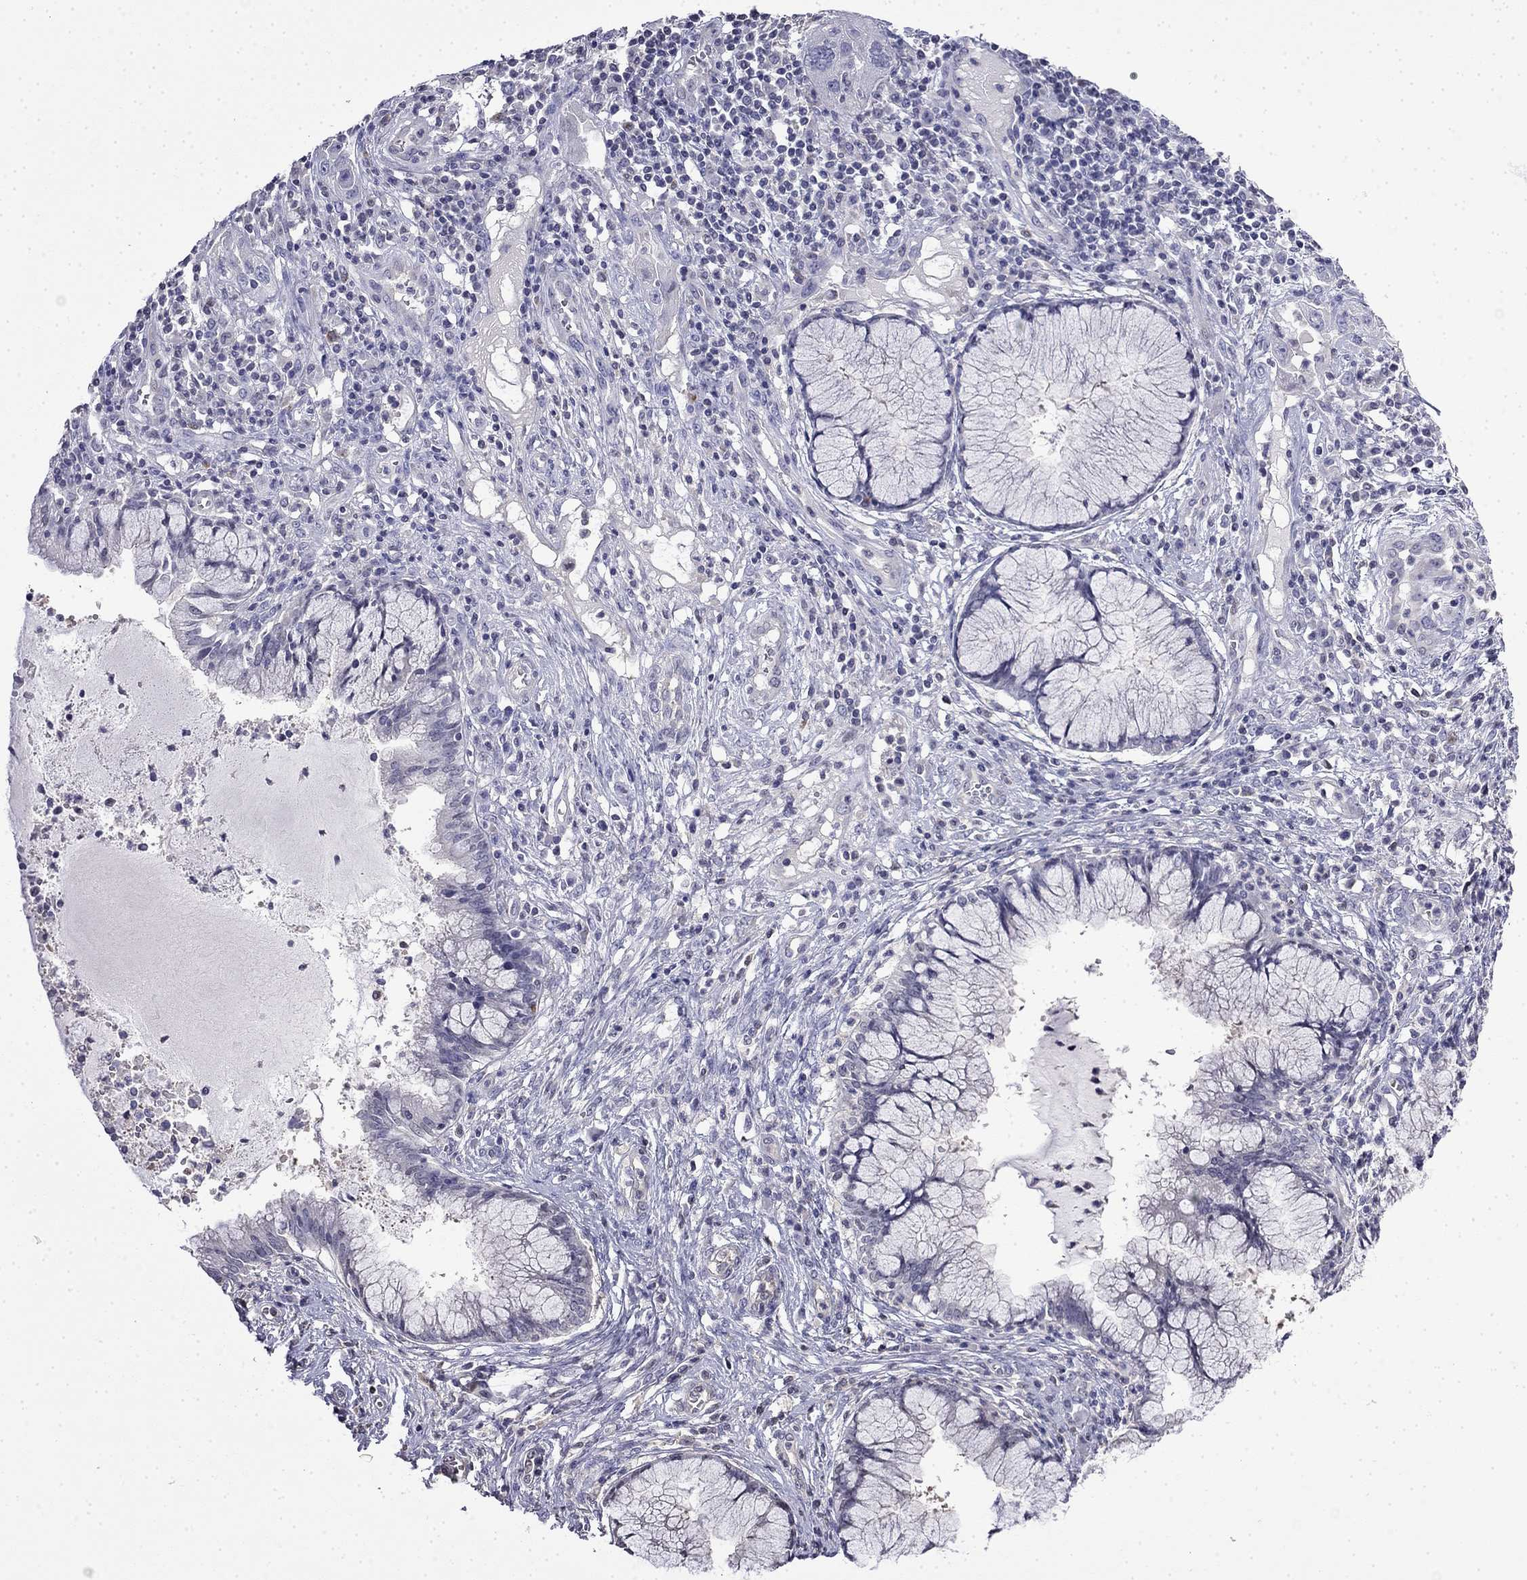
{"staining": {"intensity": "negative", "quantity": "none", "location": "none"}, "tissue": "cervical cancer", "cell_type": "Tumor cells", "image_type": "cancer", "snomed": [{"axis": "morphology", "description": "Squamous cell carcinoma, NOS"}, {"axis": "topography", "description": "Cervix"}], "caption": "IHC micrograph of human cervical cancer stained for a protein (brown), which shows no positivity in tumor cells.", "gene": "GUCA1B", "patient": {"sex": "female", "age": 32}}